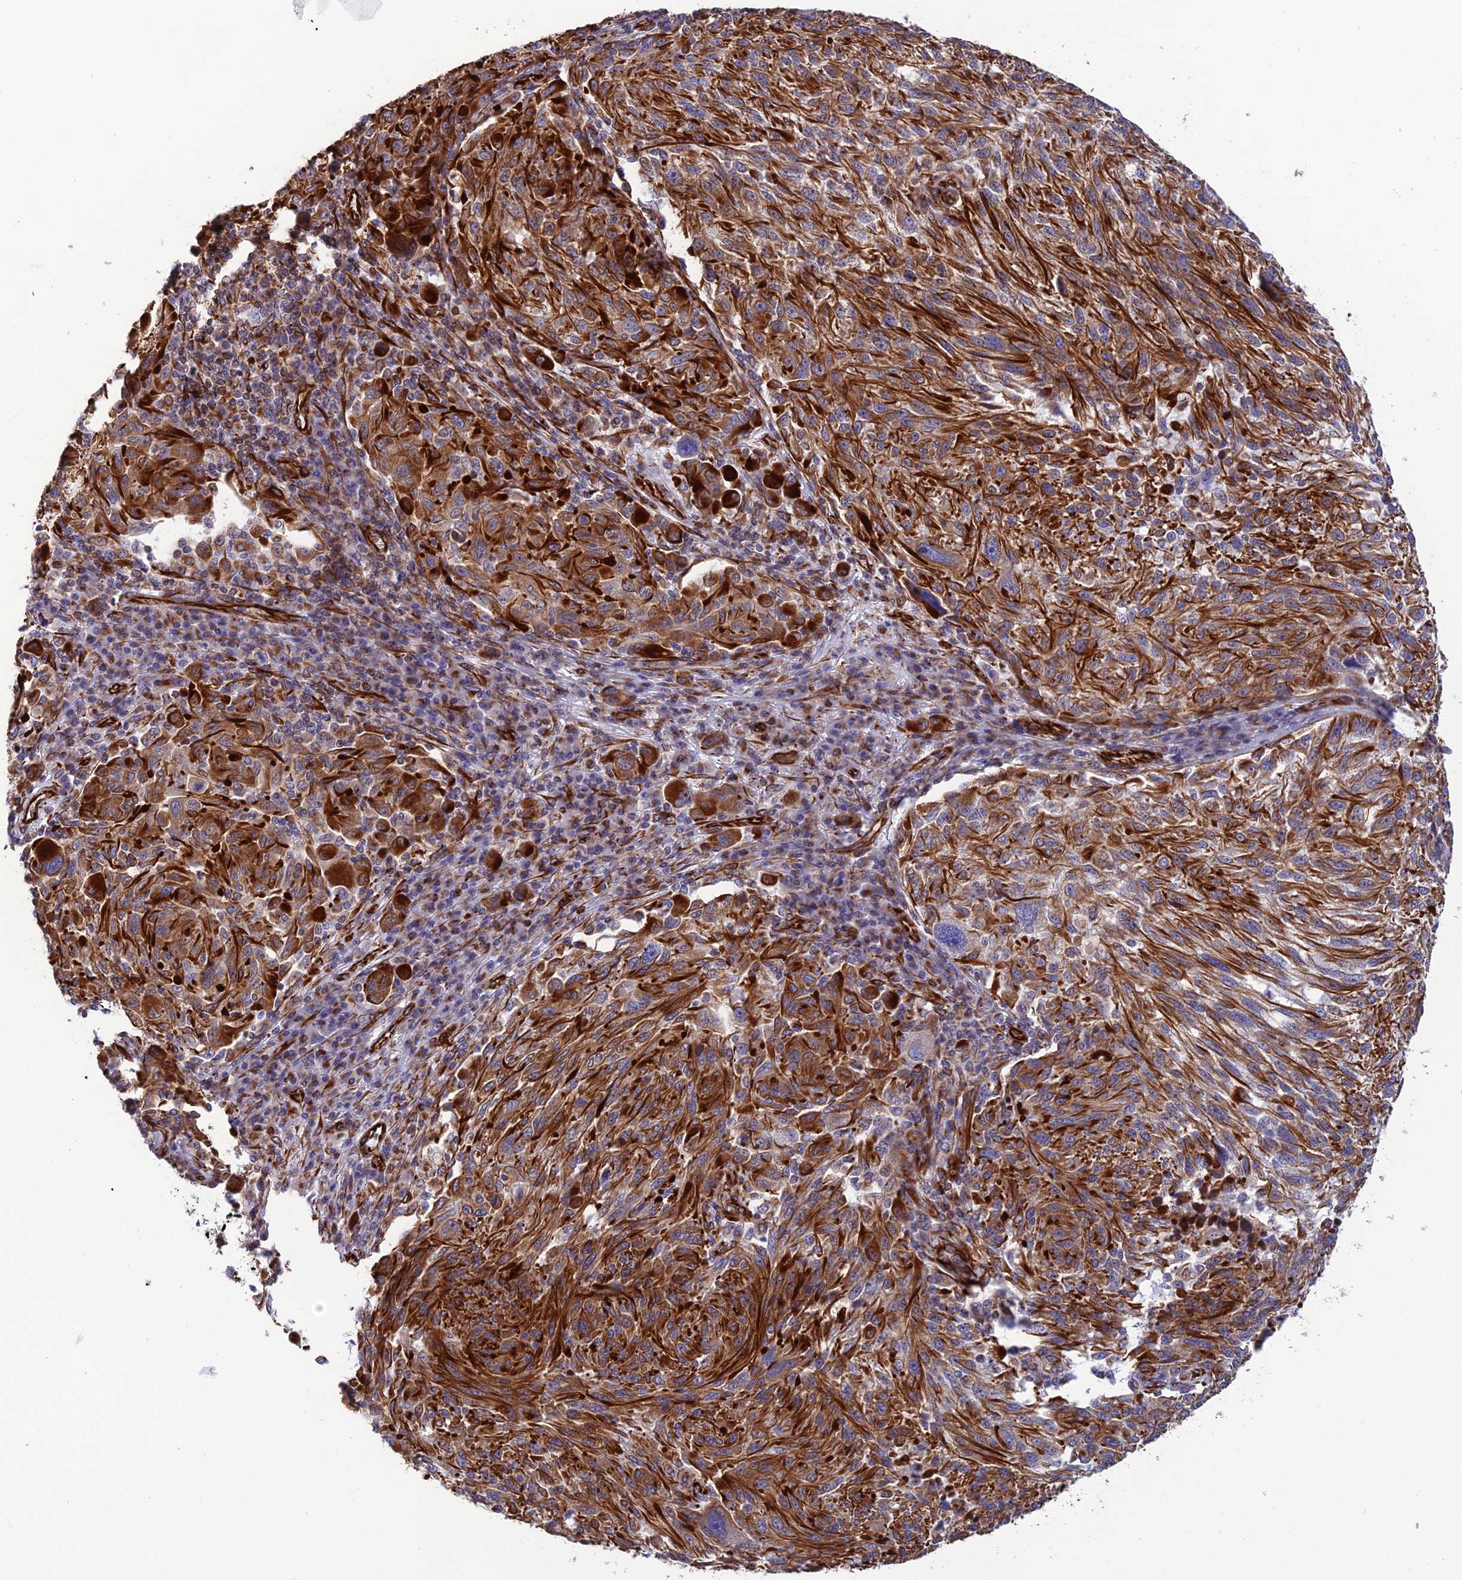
{"staining": {"intensity": "strong", "quantity": ">75%", "location": "cytoplasmic/membranous"}, "tissue": "melanoma", "cell_type": "Tumor cells", "image_type": "cancer", "snomed": [{"axis": "morphology", "description": "Malignant melanoma, NOS"}, {"axis": "topography", "description": "Skin"}], "caption": "The micrograph reveals staining of malignant melanoma, revealing strong cytoplasmic/membranous protein staining (brown color) within tumor cells. (DAB IHC, brown staining for protein, blue staining for nuclei).", "gene": "FBXL20", "patient": {"sex": "male", "age": 53}}